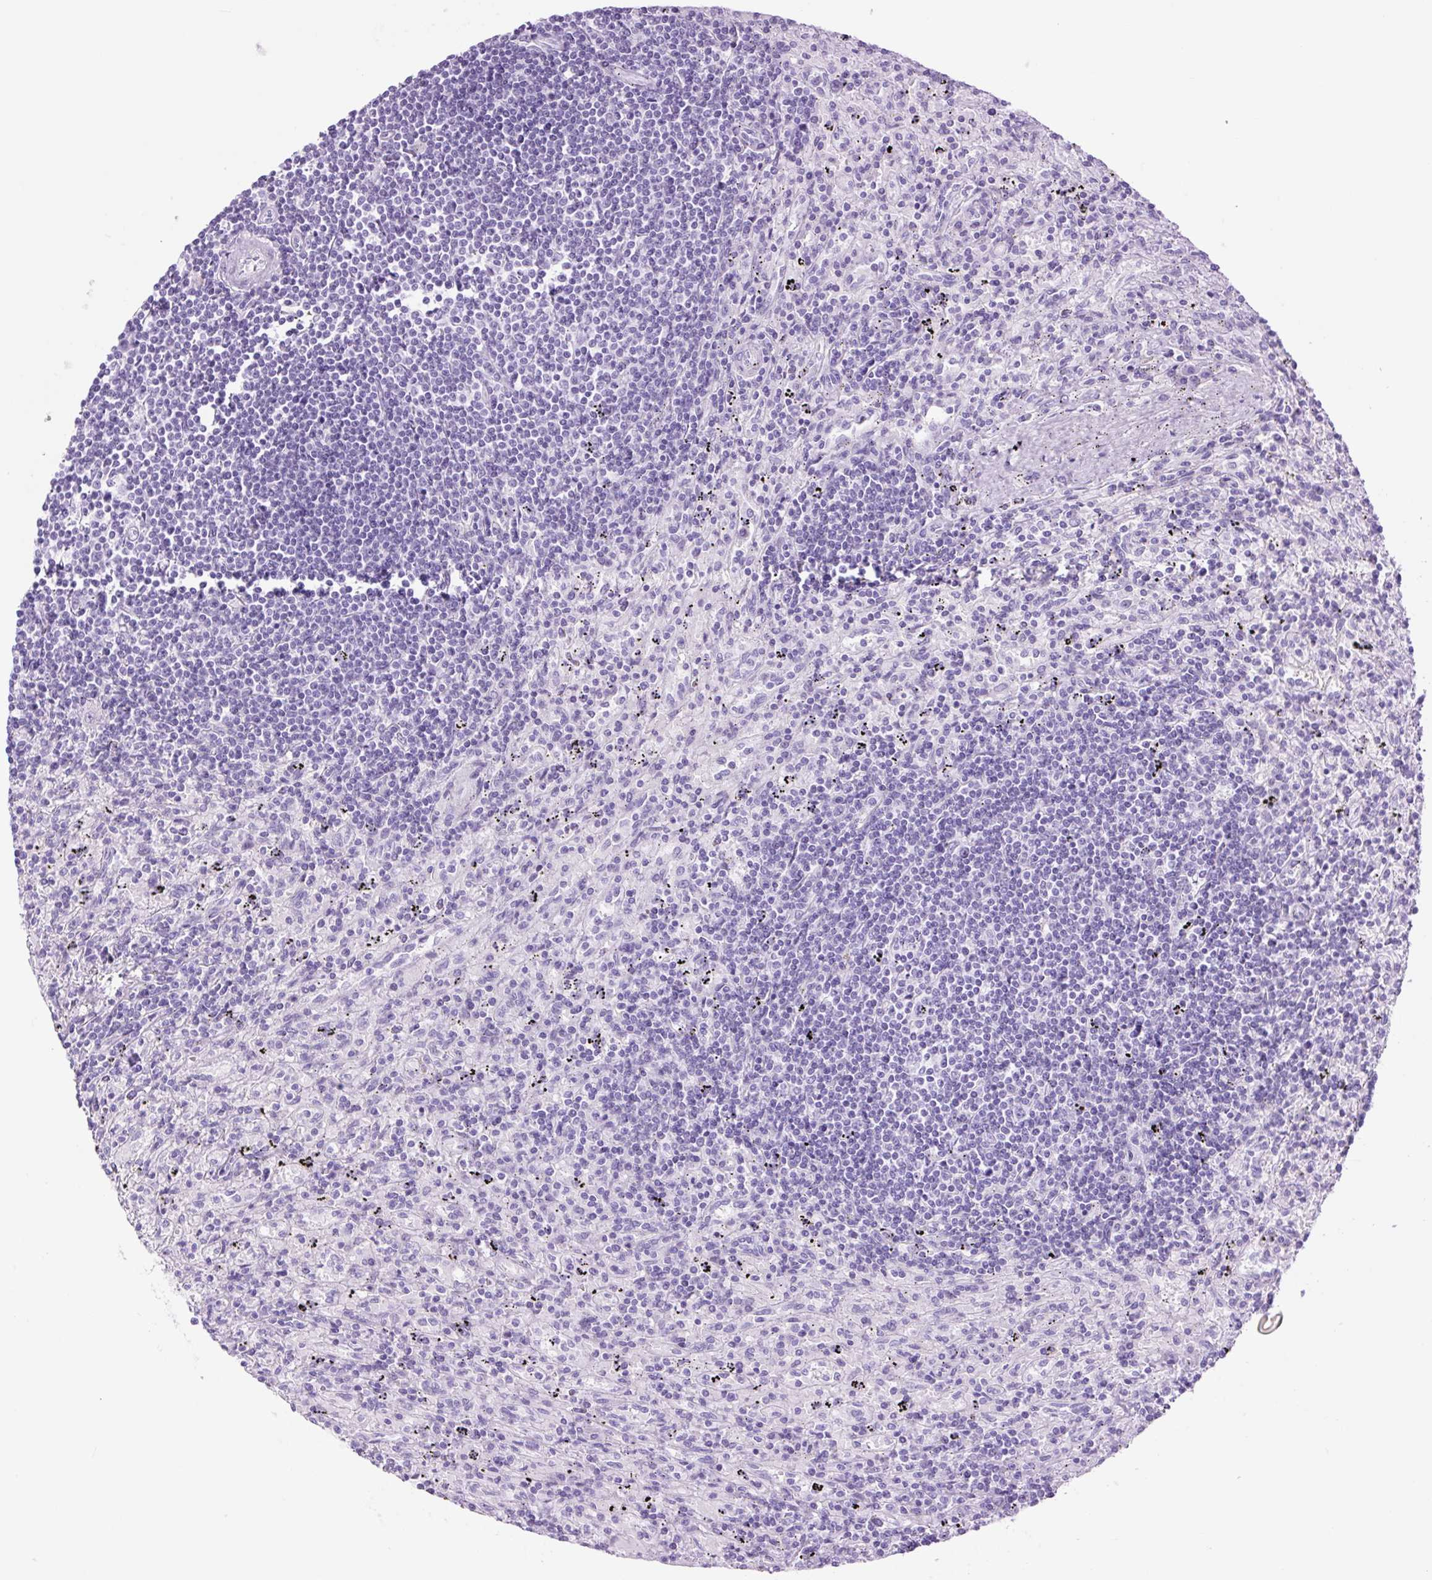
{"staining": {"intensity": "negative", "quantity": "none", "location": "none"}, "tissue": "lymphoma", "cell_type": "Tumor cells", "image_type": "cancer", "snomed": [{"axis": "morphology", "description": "Malignant lymphoma, non-Hodgkin's type, Low grade"}, {"axis": "topography", "description": "Spleen"}], "caption": "Immunohistochemistry (IHC) photomicrograph of human low-grade malignant lymphoma, non-Hodgkin's type stained for a protein (brown), which shows no staining in tumor cells. Brightfield microscopy of immunohistochemistry (IHC) stained with DAB (3,3'-diaminobenzidine) (brown) and hematoxylin (blue), captured at high magnification.", "gene": "TFF2", "patient": {"sex": "male", "age": 76}}